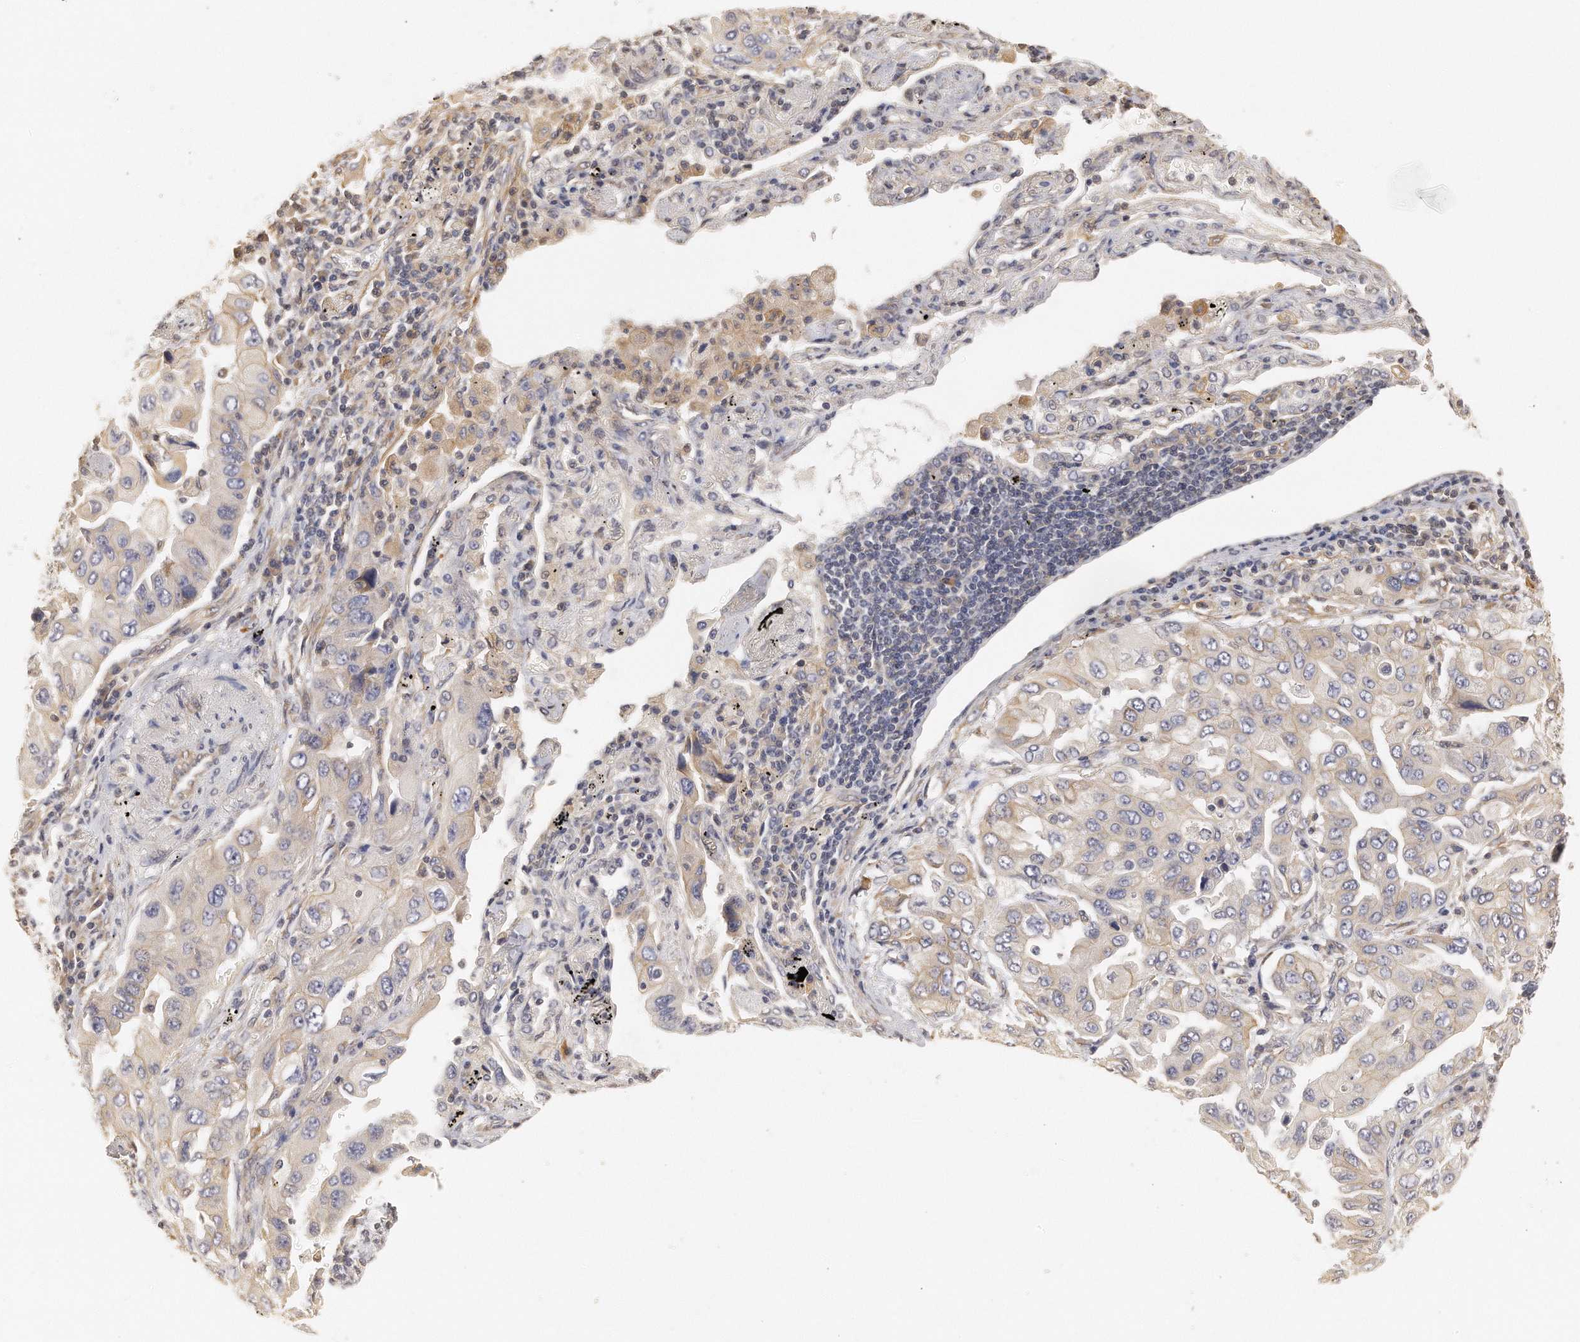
{"staining": {"intensity": "moderate", "quantity": "<25%", "location": "cytoplasmic/membranous"}, "tissue": "lung cancer", "cell_type": "Tumor cells", "image_type": "cancer", "snomed": [{"axis": "morphology", "description": "Adenocarcinoma, NOS"}, {"axis": "topography", "description": "Lung"}], "caption": "Tumor cells demonstrate low levels of moderate cytoplasmic/membranous expression in approximately <25% of cells in lung cancer.", "gene": "CHST7", "patient": {"sex": "female", "age": 65}}